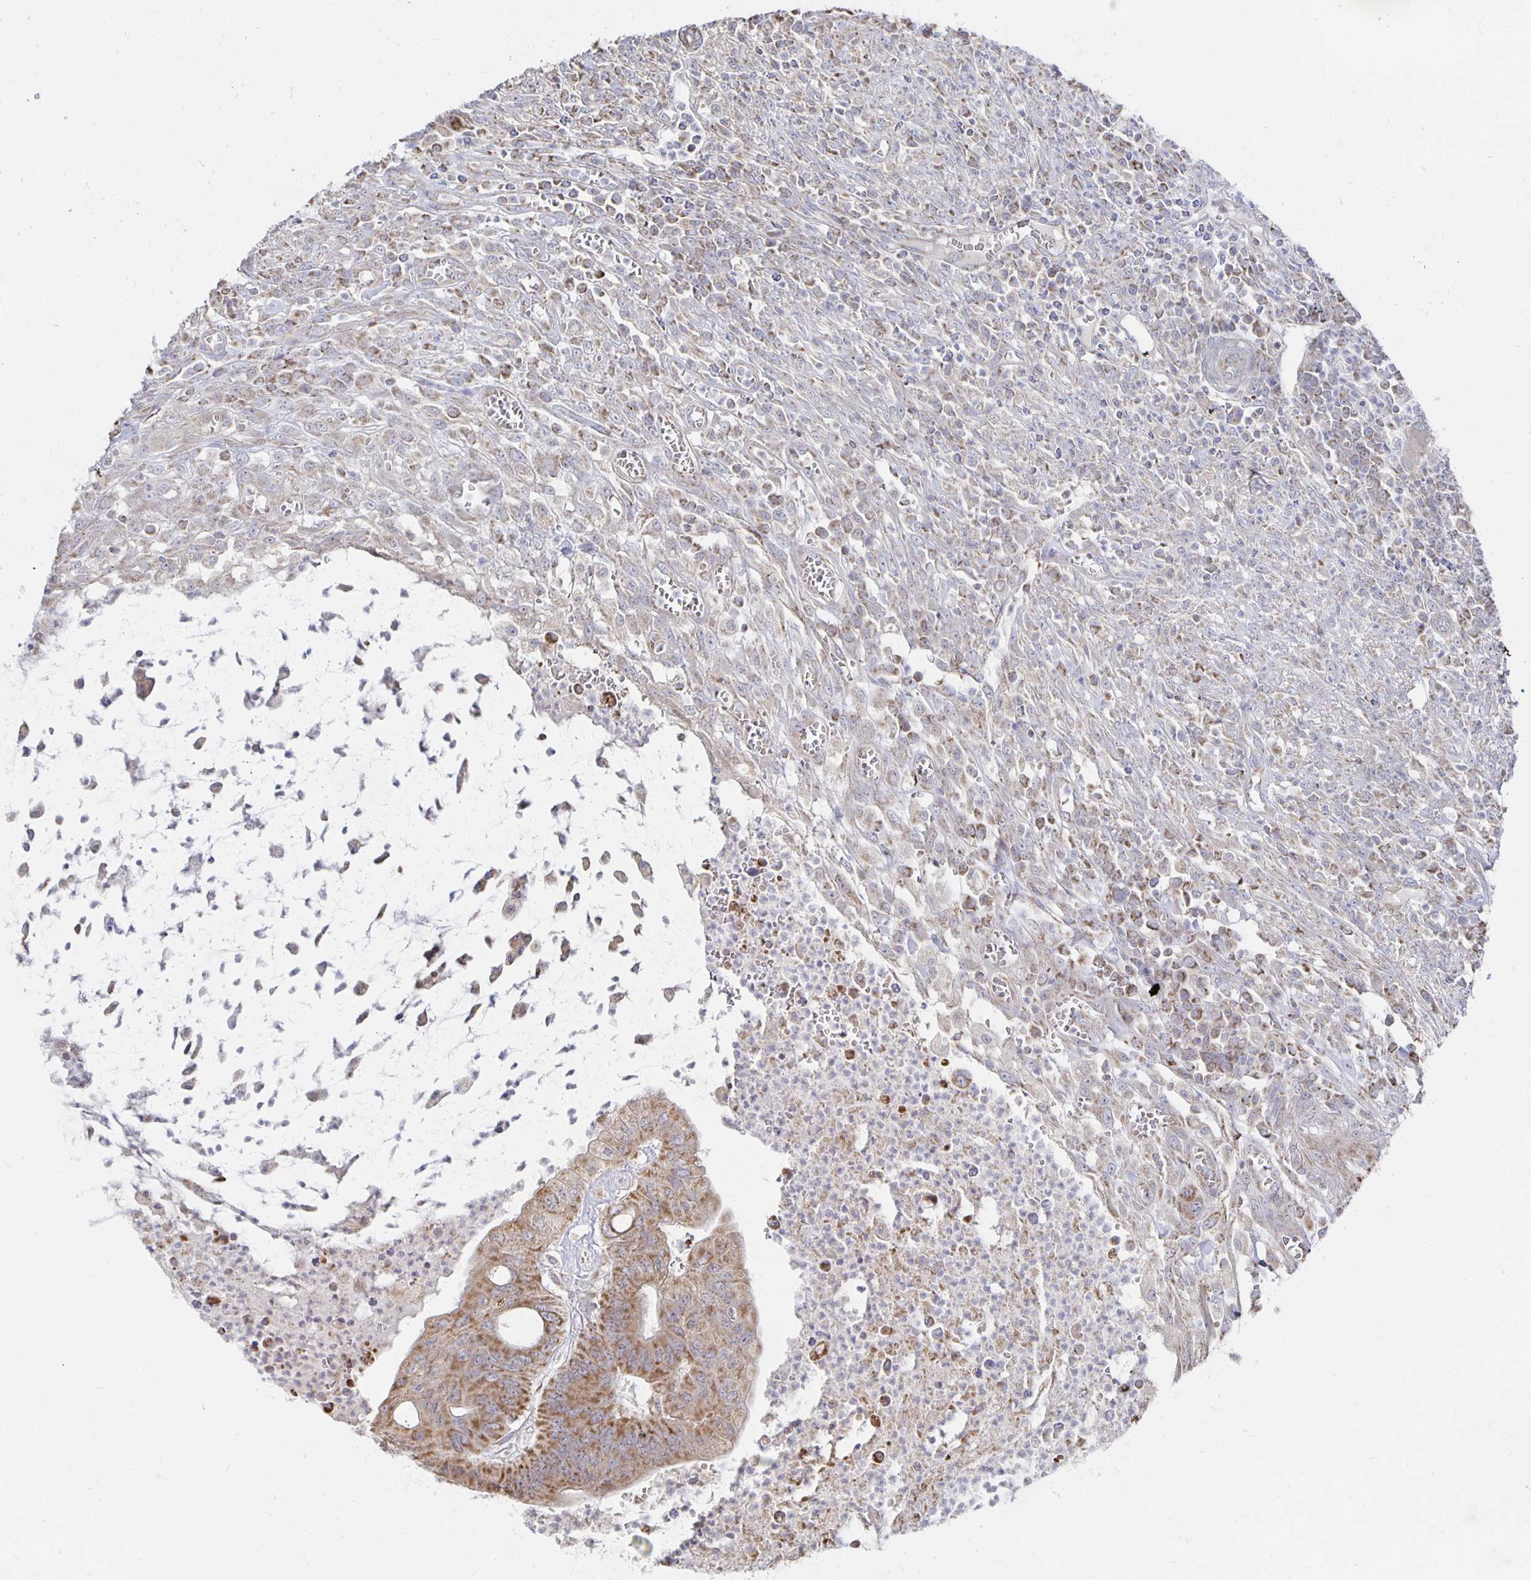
{"staining": {"intensity": "moderate", "quantity": ">75%", "location": "cytoplasmic/membranous"}, "tissue": "colorectal cancer", "cell_type": "Tumor cells", "image_type": "cancer", "snomed": [{"axis": "morphology", "description": "Adenocarcinoma, NOS"}, {"axis": "topography", "description": "Colon"}], "caption": "Colorectal adenocarcinoma tissue reveals moderate cytoplasmic/membranous expression in about >75% of tumor cells, visualized by immunohistochemistry.", "gene": "NKX2-8", "patient": {"sex": "male", "age": 65}}